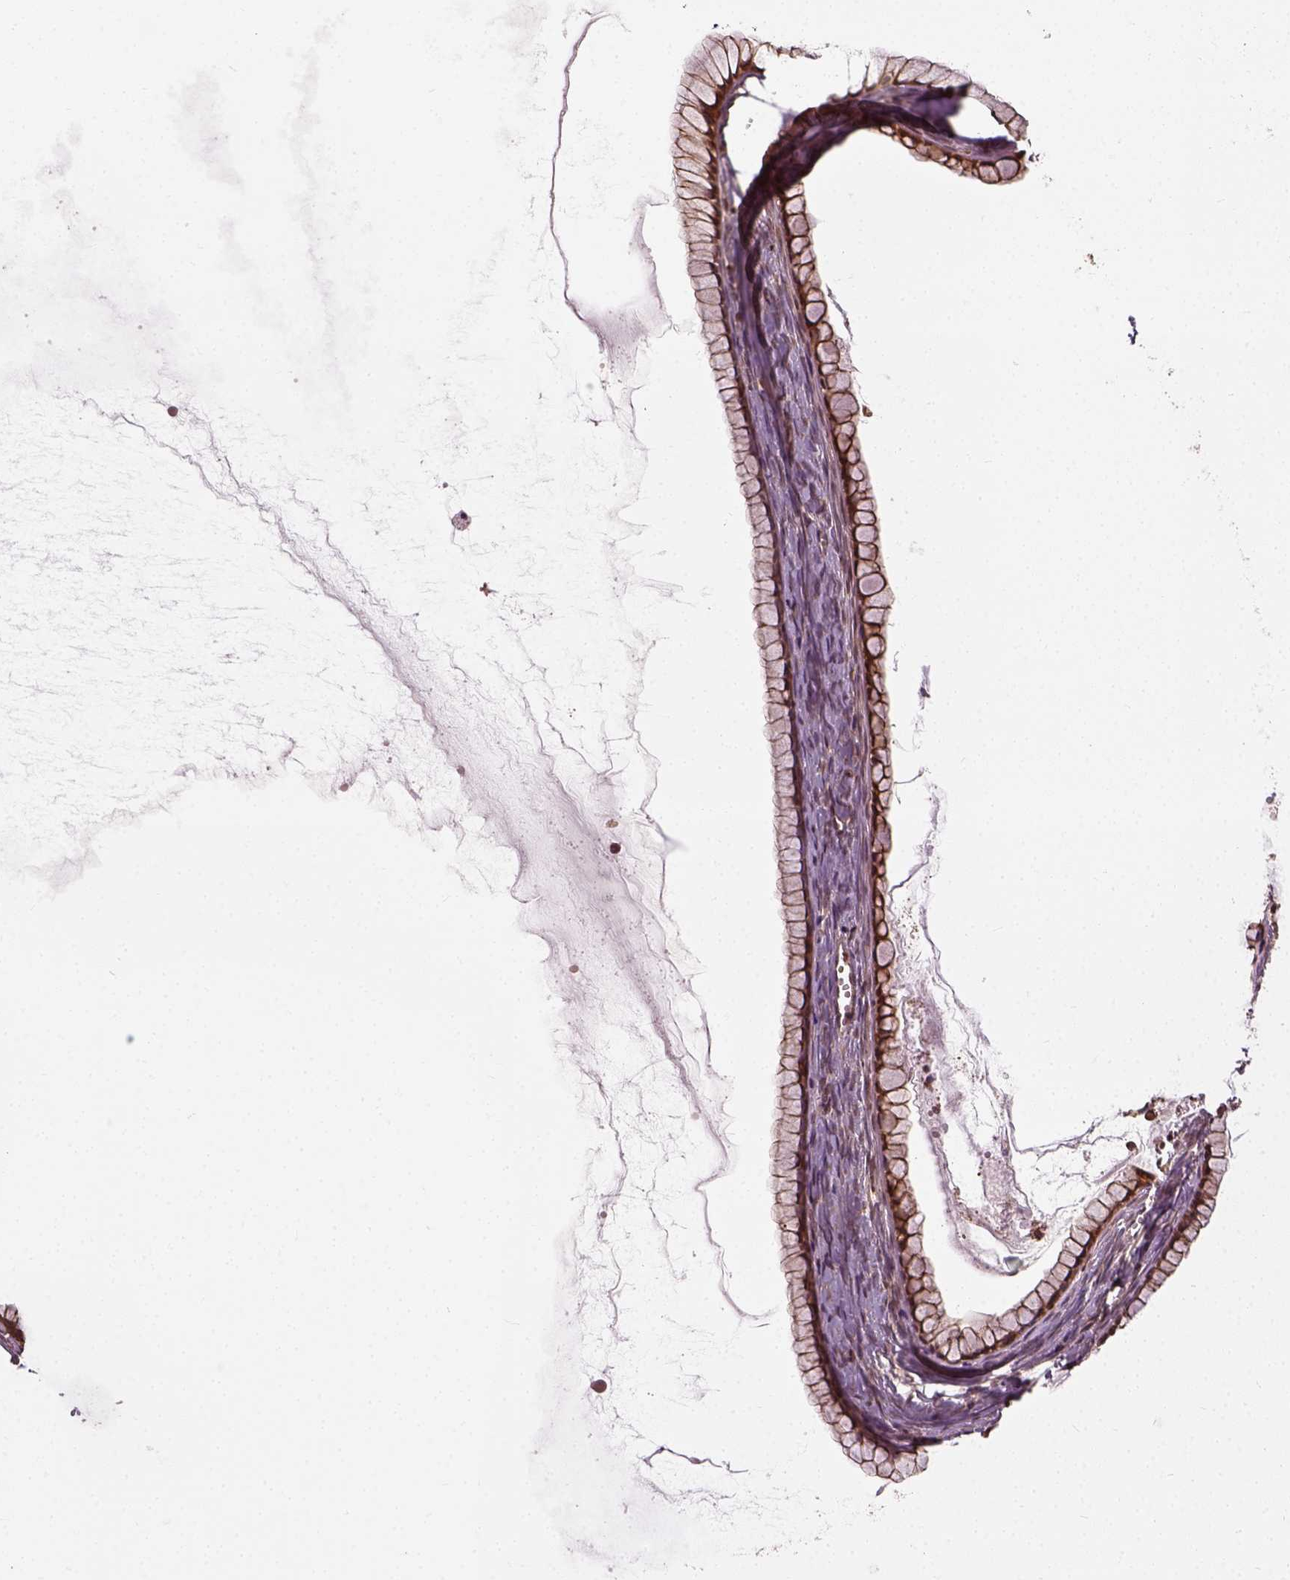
{"staining": {"intensity": "moderate", "quantity": ">75%", "location": "cytoplasmic/membranous"}, "tissue": "ovarian cancer", "cell_type": "Tumor cells", "image_type": "cancer", "snomed": [{"axis": "morphology", "description": "Cystadenocarcinoma, mucinous, NOS"}, {"axis": "topography", "description": "Ovary"}], "caption": "Approximately >75% of tumor cells in human ovarian mucinous cystadenocarcinoma reveal moderate cytoplasmic/membranous protein positivity as visualized by brown immunohistochemical staining.", "gene": "VEGFA", "patient": {"sex": "female", "age": 41}}